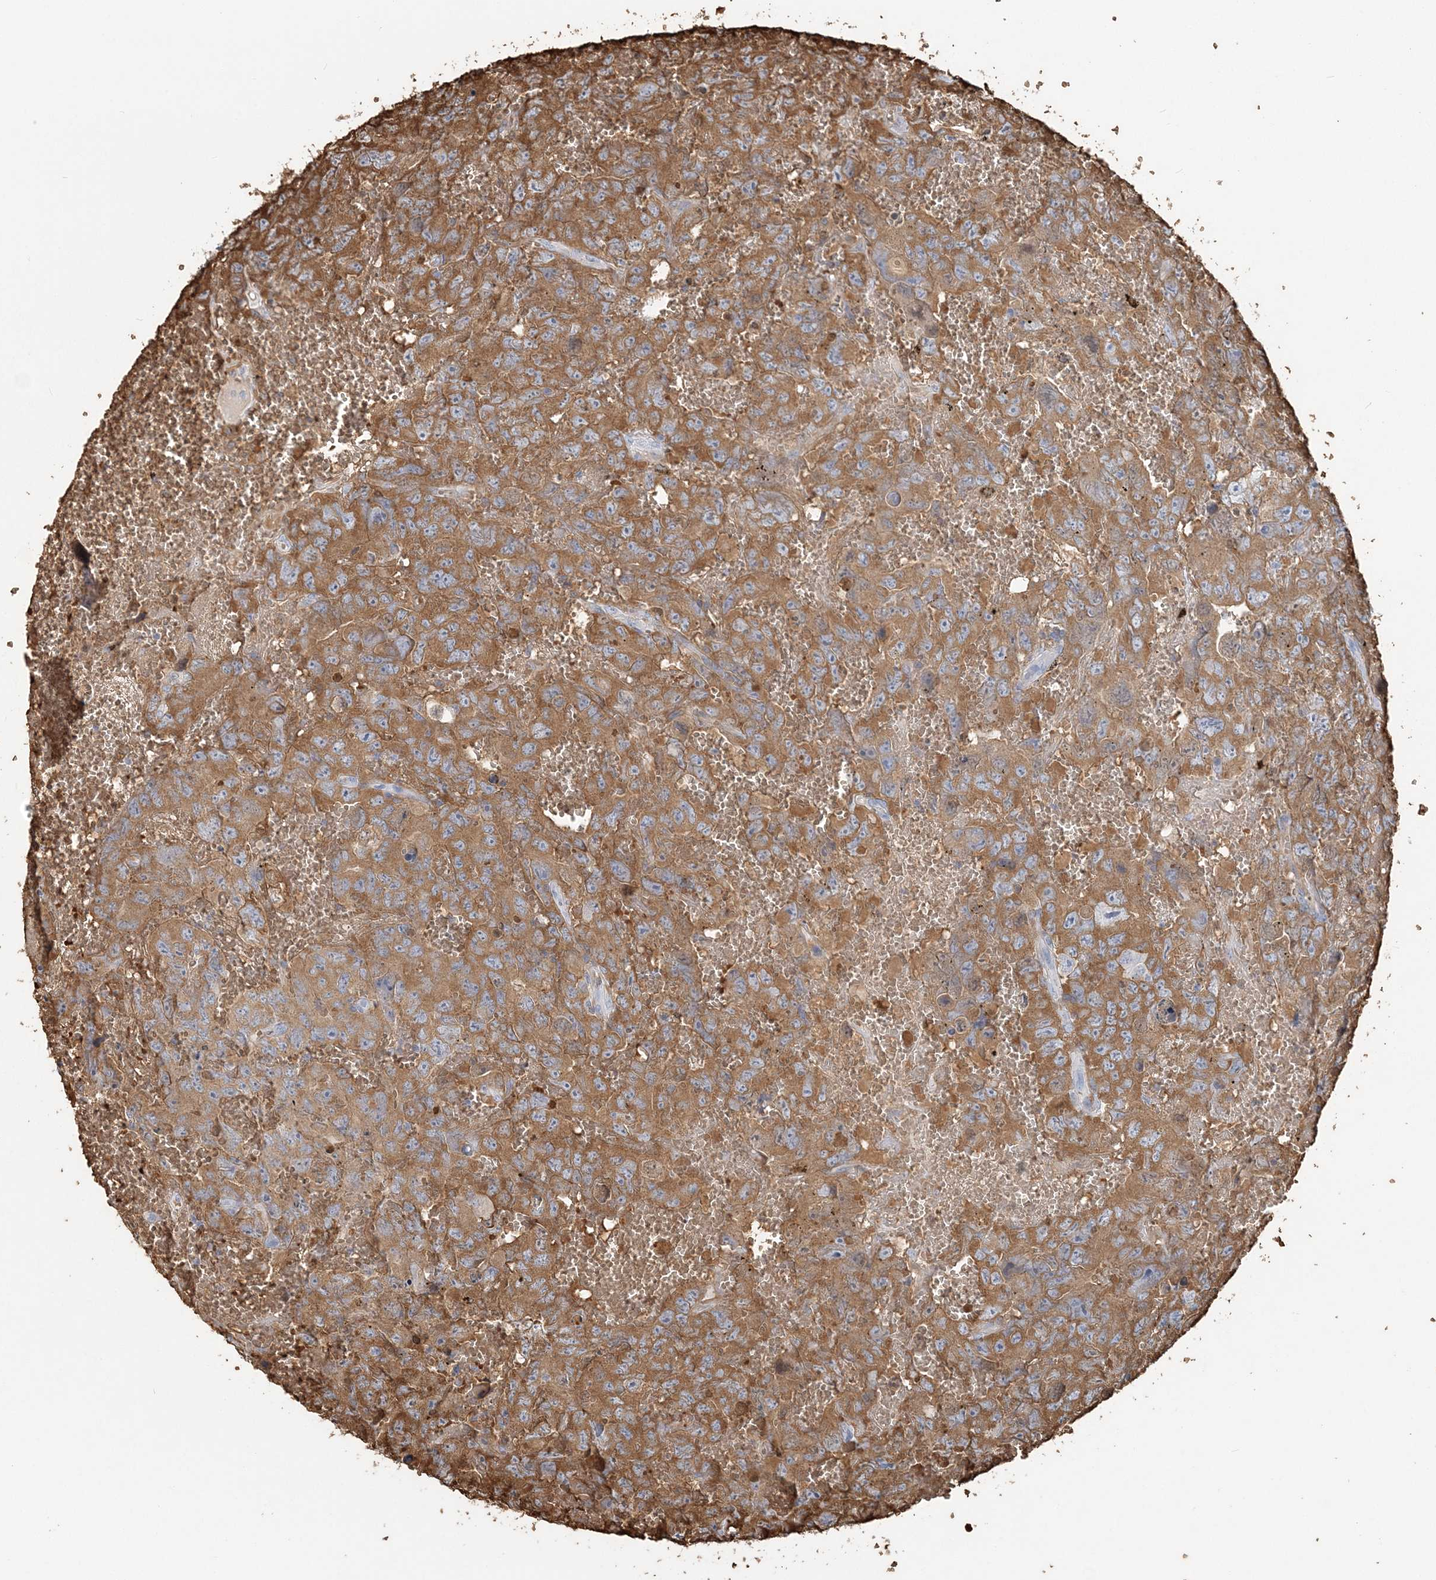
{"staining": {"intensity": "moderate", "quantity": "25%-75%", "location": "cytoplasmic/membranous"}, "tissue": "testis cancer", "cell_type": "Tumor cells", "image_type": "cancer", "snomed": [{"axis": "morphology", "description": "Carcinoma, Embryonal, NOS"}, {"axis": "topography", "description": "Testis"}], "caption": "Approximately 25%-75% of tumor cells in human embryonal carcinoma (testis) display moderate cytoplasmic/membranous protein positivity as visualized by brown immunohistochemical staining.", "gene": "HBD", "patient": {"sex": "male", "age": 45}}